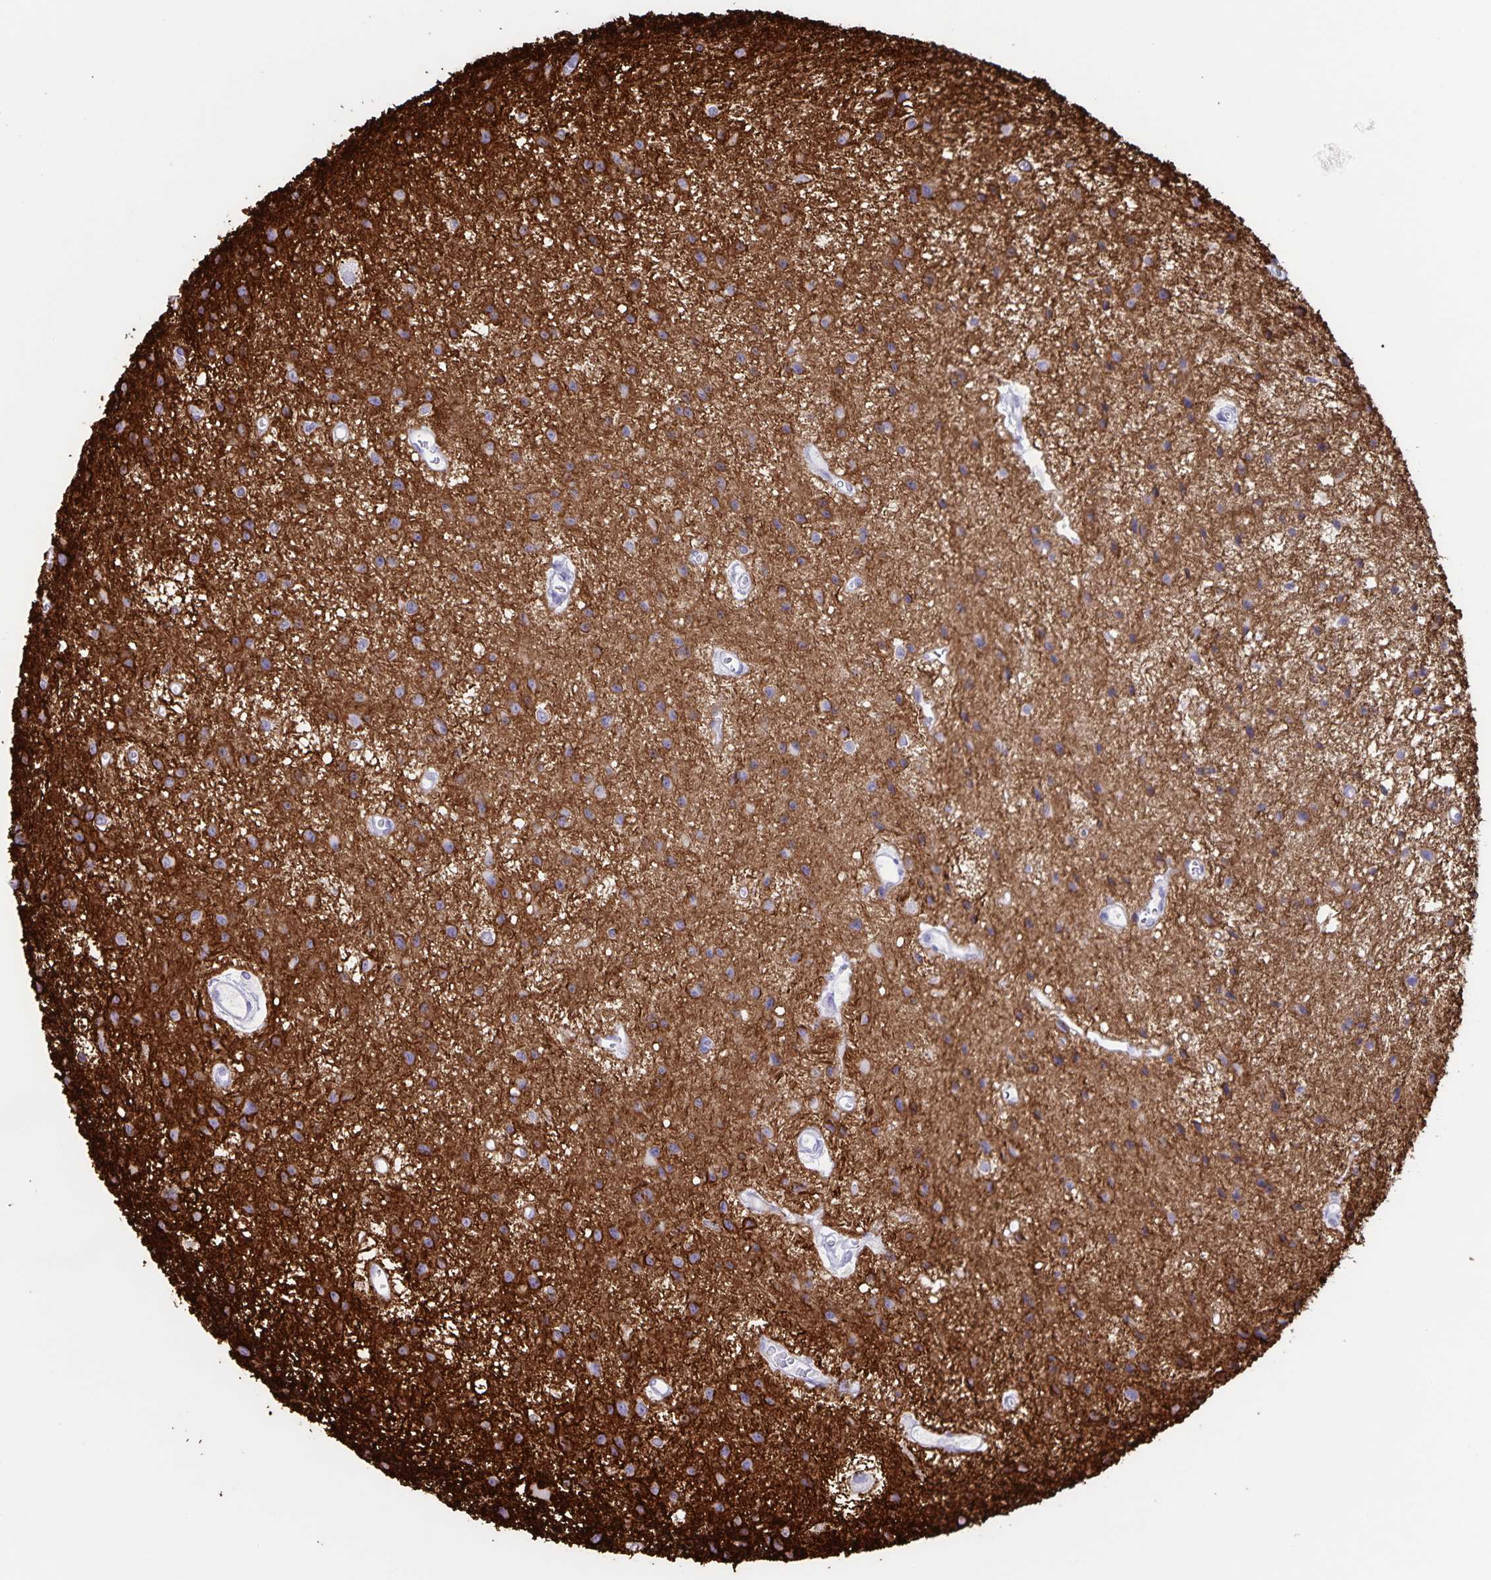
{"staining": {"intensity": "moderate", "quantity": "<25%", "location": "cytoplasmic/membranous"}, "tissue": "glioma", "cell_type": "Tumor cells", "image_type": "cancer", "snomed": [{"axis": "morphology", "description": "Glioma, malignant, Low grade"}, {"axis": "topography", "description": "Brain"}], "caption": "An immunohistochemistry image of tumor tissue is shown. Protein staining in brown shows moderate cytoplasmic/membranous positivity in low-grade glioma (malignant) within tumor cells. (Brightfield microscopy of DAB IHC at high magnification).", "gene": "AQP4", "patient": {"sex": "male", "age": 43}}